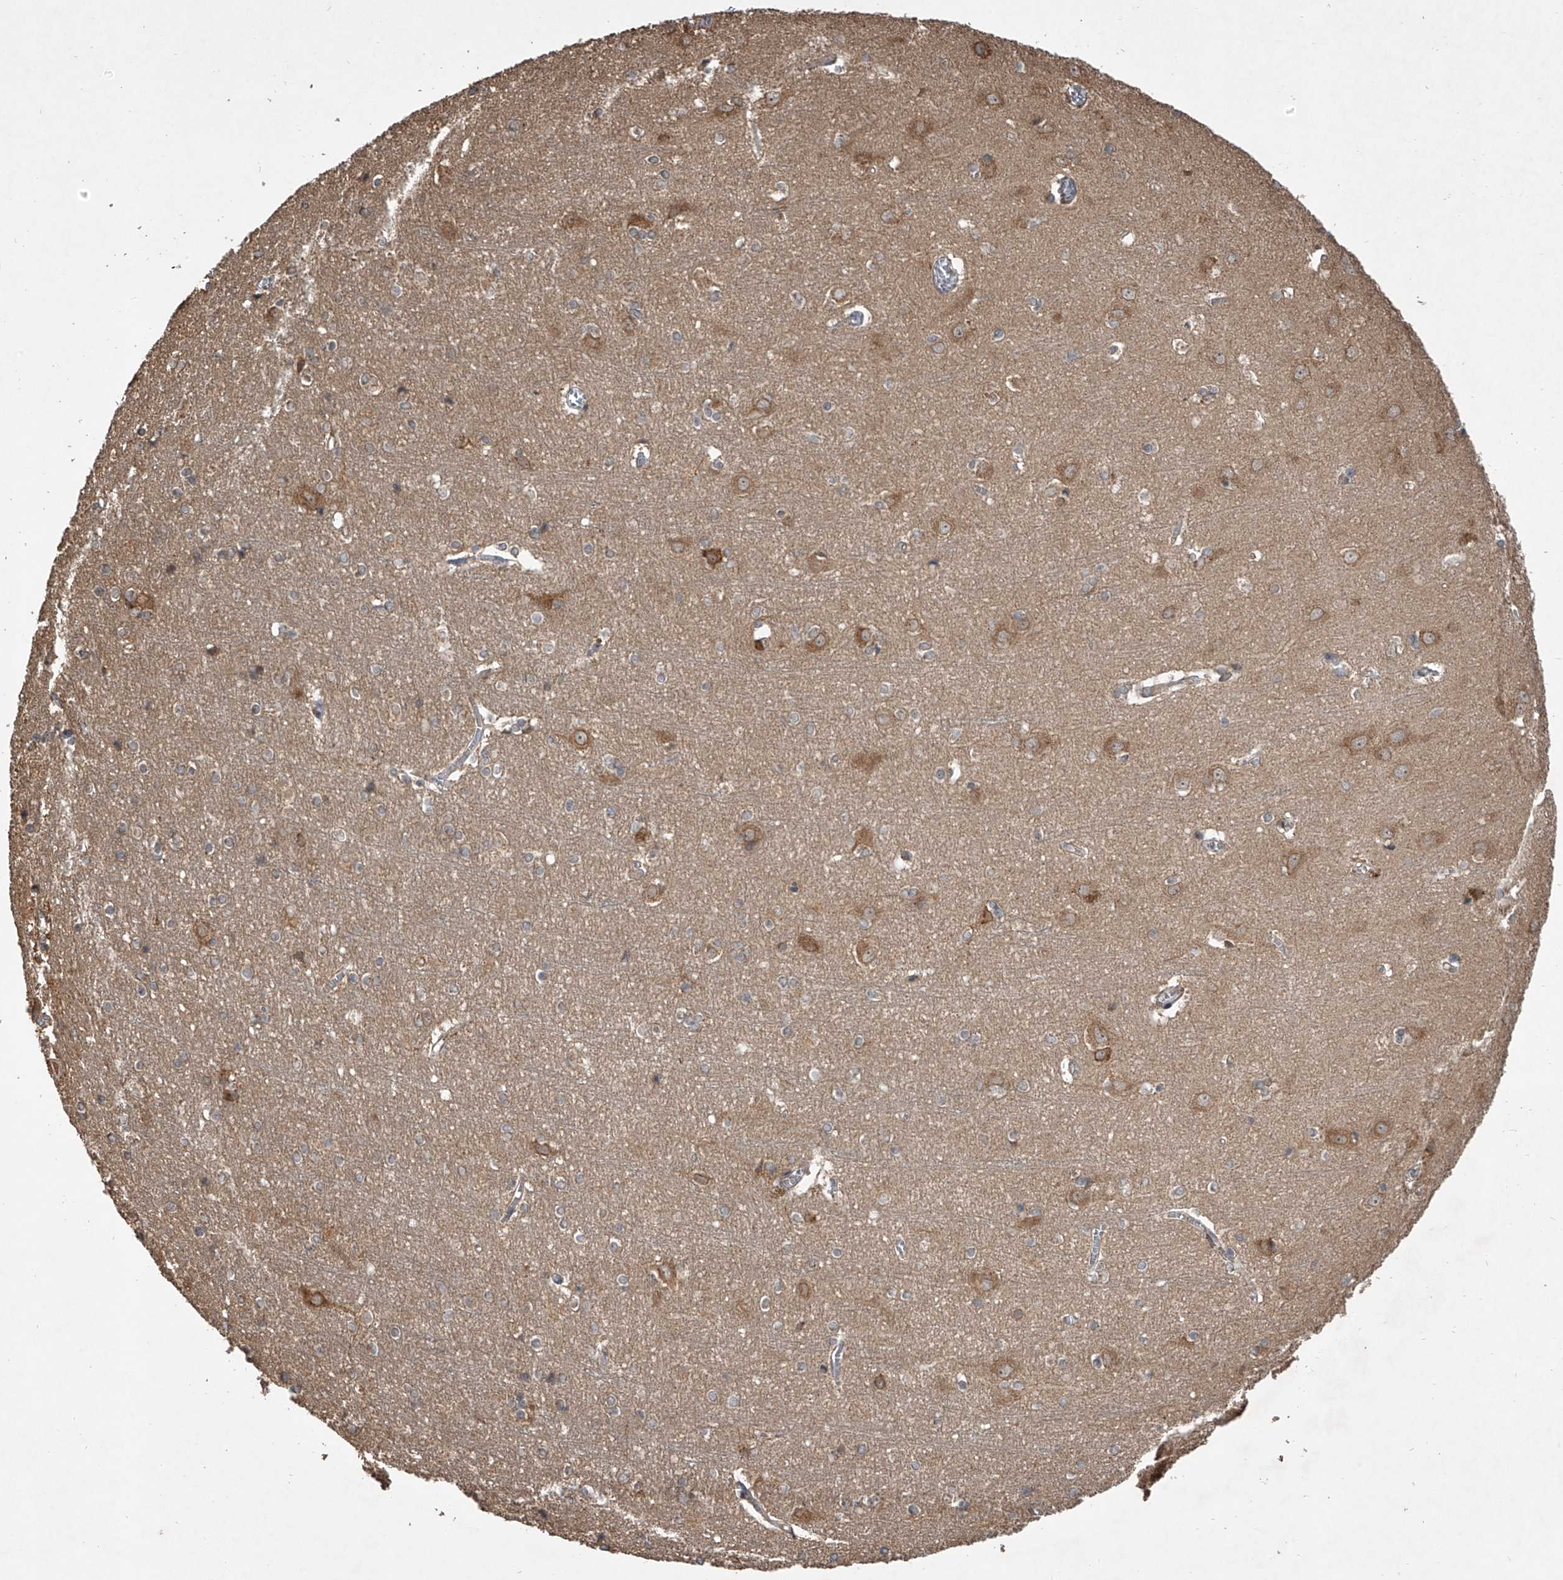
{"staining": {"intensity": "weak", "quantity": "25%-75%", "location": "cytoplasmic/membranous"}, "tissue": "cerebral cortex", "cell_type": "Endothelial cells", "image_type": "normal", "snomed": [{"axis": "morphology", "description": "Normal tissue, NOS"}, {"axis": "topography", "description": "Cerebral cortex"}], "caption": "Endothelial cells exhibit low levels of weak cytoplasmic/membranous staining in approximately 25%-75% of cells in normal cerebral cortex. (DAB (3,3'-diaminobenzidine) IHC, brown staining for protein, blue staining for nuclei).", "gene": "NFS1", "patient": {"sex": "male", "age": 54}}